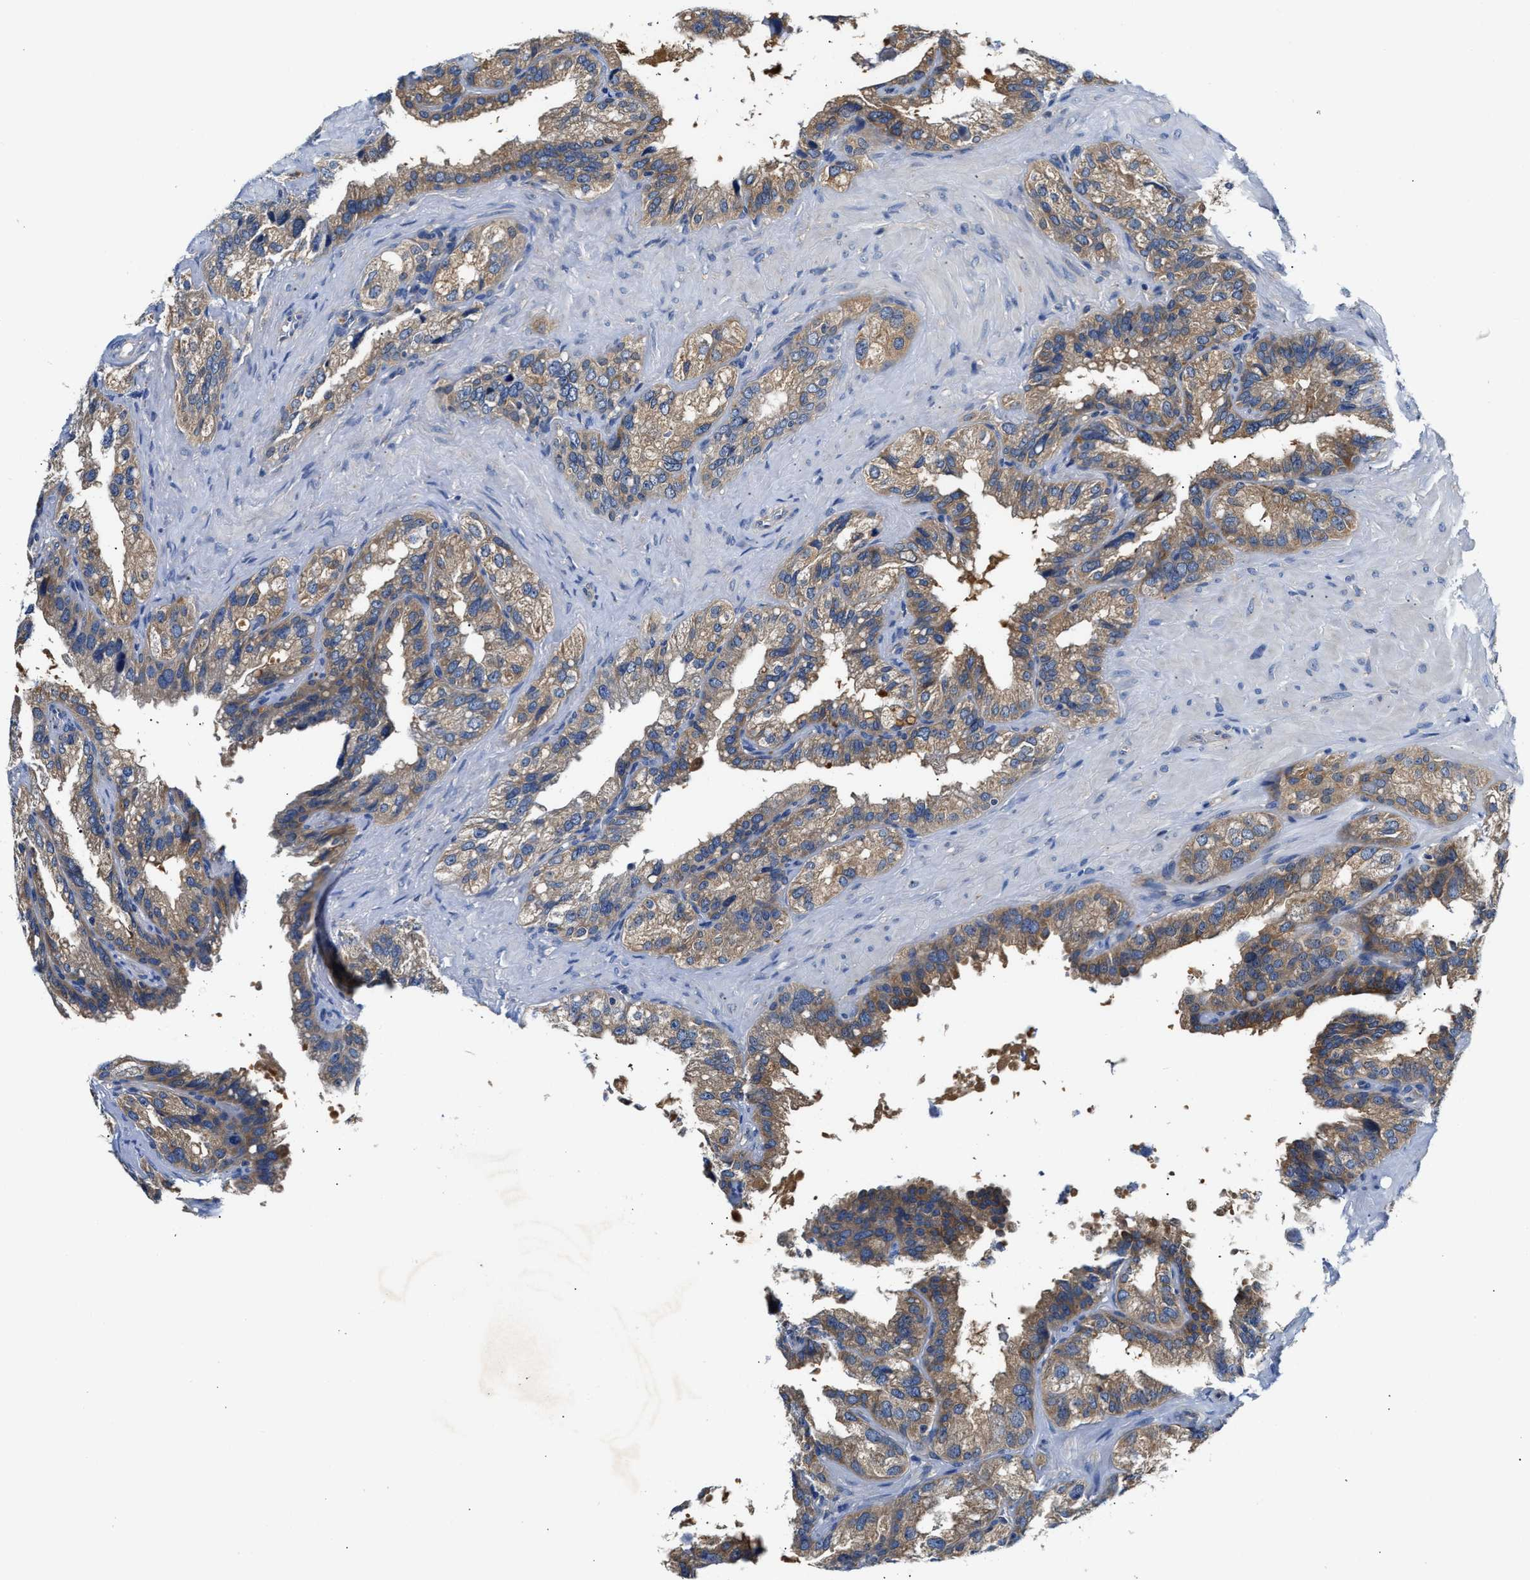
{"staining": {"intensity": "weak", "quantity": ">75%", "location": "cytoplasmic/membranous"}, "tissue": "seminal vesicle", "cell_type": "Glandular cells", "image_type": "normal", "snomed": [{"axis": "morphology", "description": "Normal tissue, NOS"}, {"axis": "topography", "description": "Seminal veicle"}], "caption": "Immunohistochemistry (IHC) (DAB (3,3'-diaminobenzidine)) staining of normal human seminal vesicle shows weak cytoplasmic/membranous protein positivity in about >75% of glandular cells.", "gene": "FAM185A", "patient": {"sex": "male", "age": 68}}